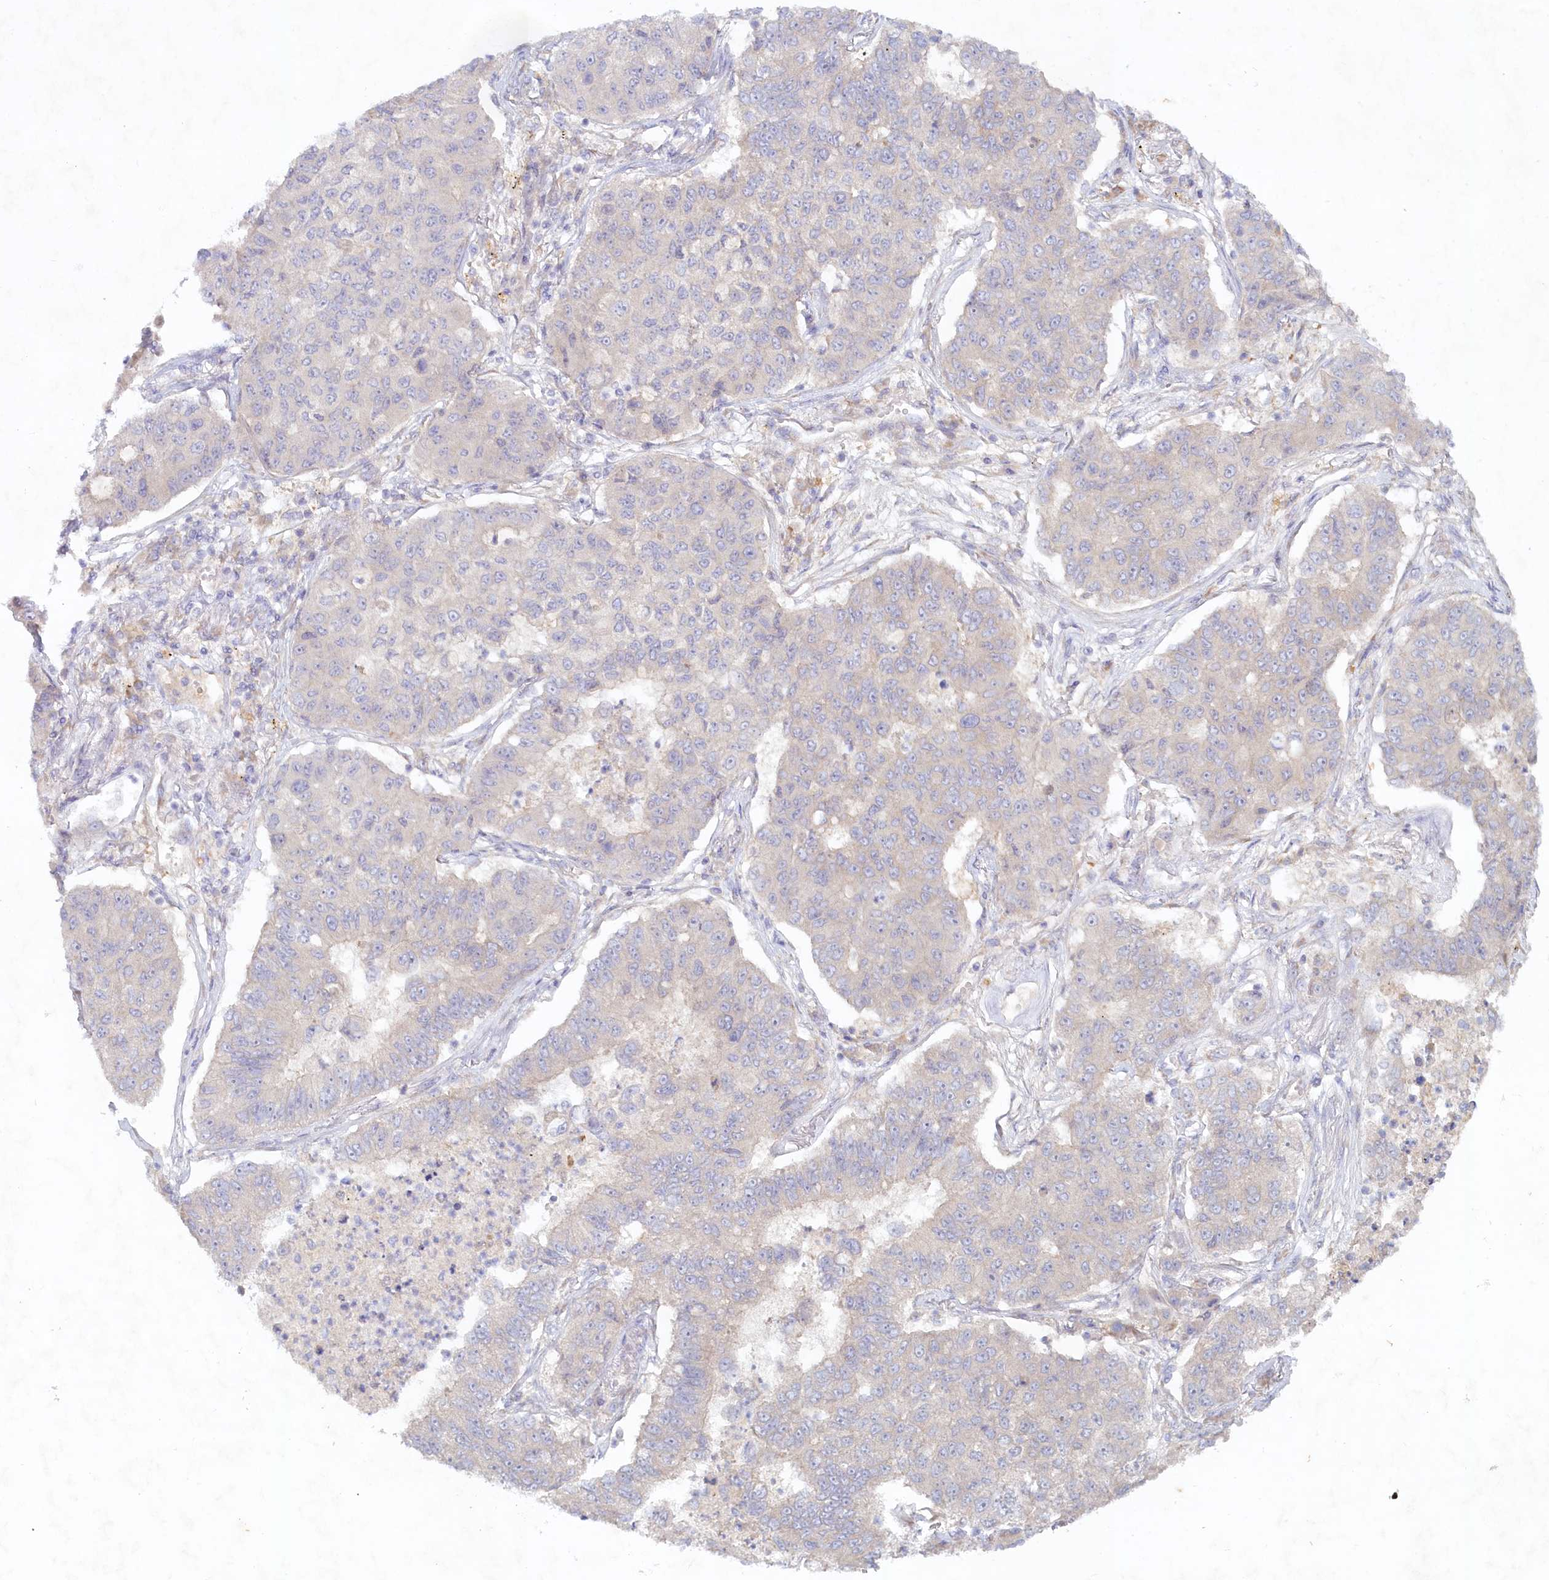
{"staining": {"intensity": "negative", "quantity": "none", "location": "none"}, "tissue": "lung cancer", "cell_type": "Tumor cells", "image_type": "cancer", "snomed": [{"axis": "morphology", "description": "Squamous cell carcinoma, NOS"}, {"axis": "topography", "description": "Lung"}], "caption": "An immunohistochemistry (IHC) photomicrograph of lung cancer is shown. There is no staining in tumor cells of lung cancer.", "gene": "TNIP1", "patient": {"sex": "male", "age": 74}}